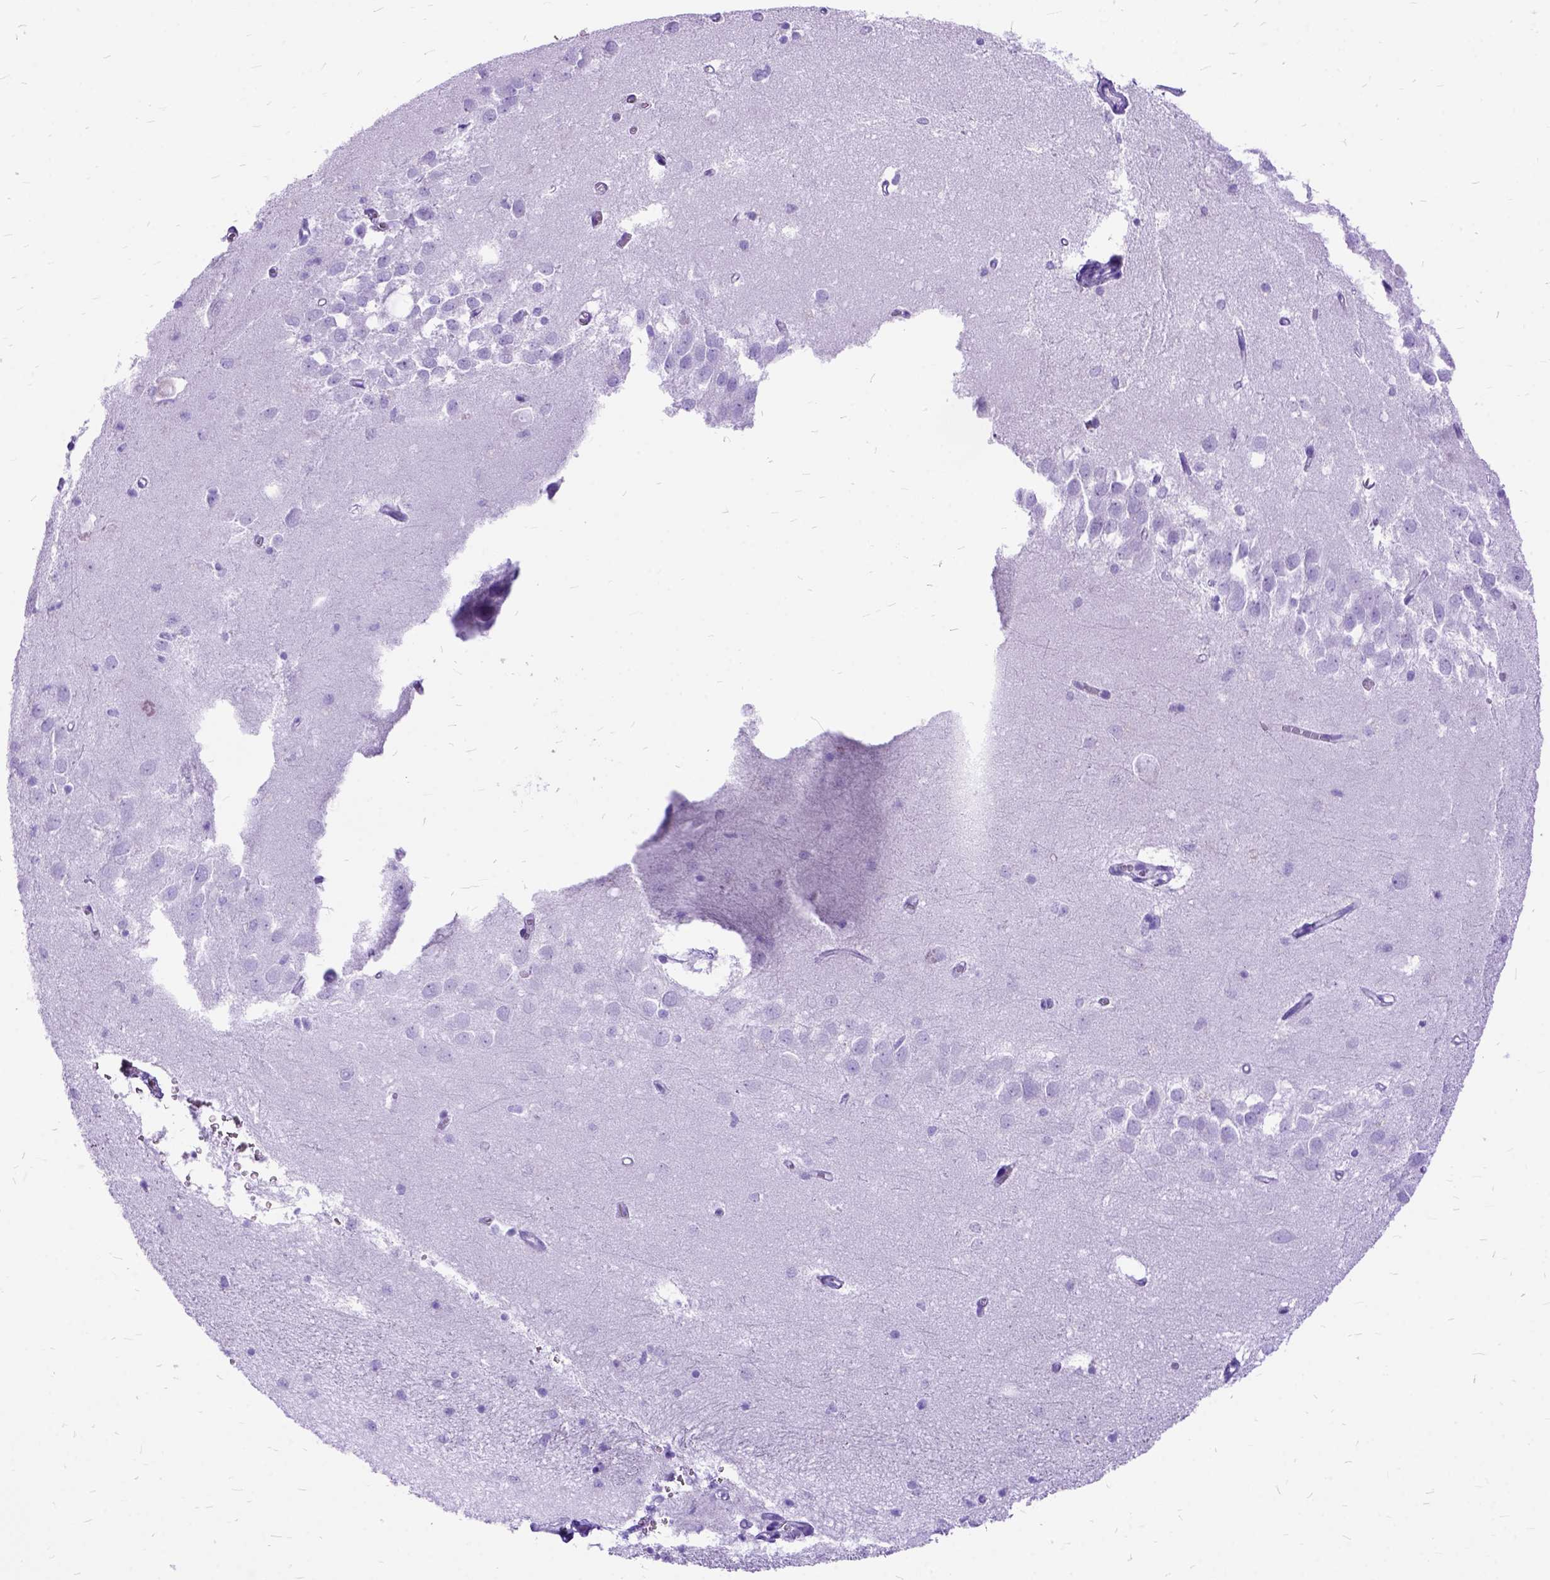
{"staining": {"intensity": "negative", "quantity": "none", "location": "none"}, "tissue": "hippocampus", "cell_type": "Glial cells", "image_type": "normal", "snomed": [{"axis": "morphology", "description": "Normal tissue, NOS"}, {"axis": "topography", "description": "Lateral ventricle wall"}, {"axis": "topography", "description": "Hippocampus"}], "caption": "IHC photomicrograph of benign hippocampus: hippocampus stained with DAB (3,3'-diaminobenzidine) shows no significant protein staining in glial cells. The staining was performed using DAB (3,3'-diaminobenzidine) to visualize the protein expression in brown, while the nuclei were stained in blue with hematoxylin (Magnification: 20x).", "gene": "ARL9", "patient": {"sex": "female", "age": 63}}